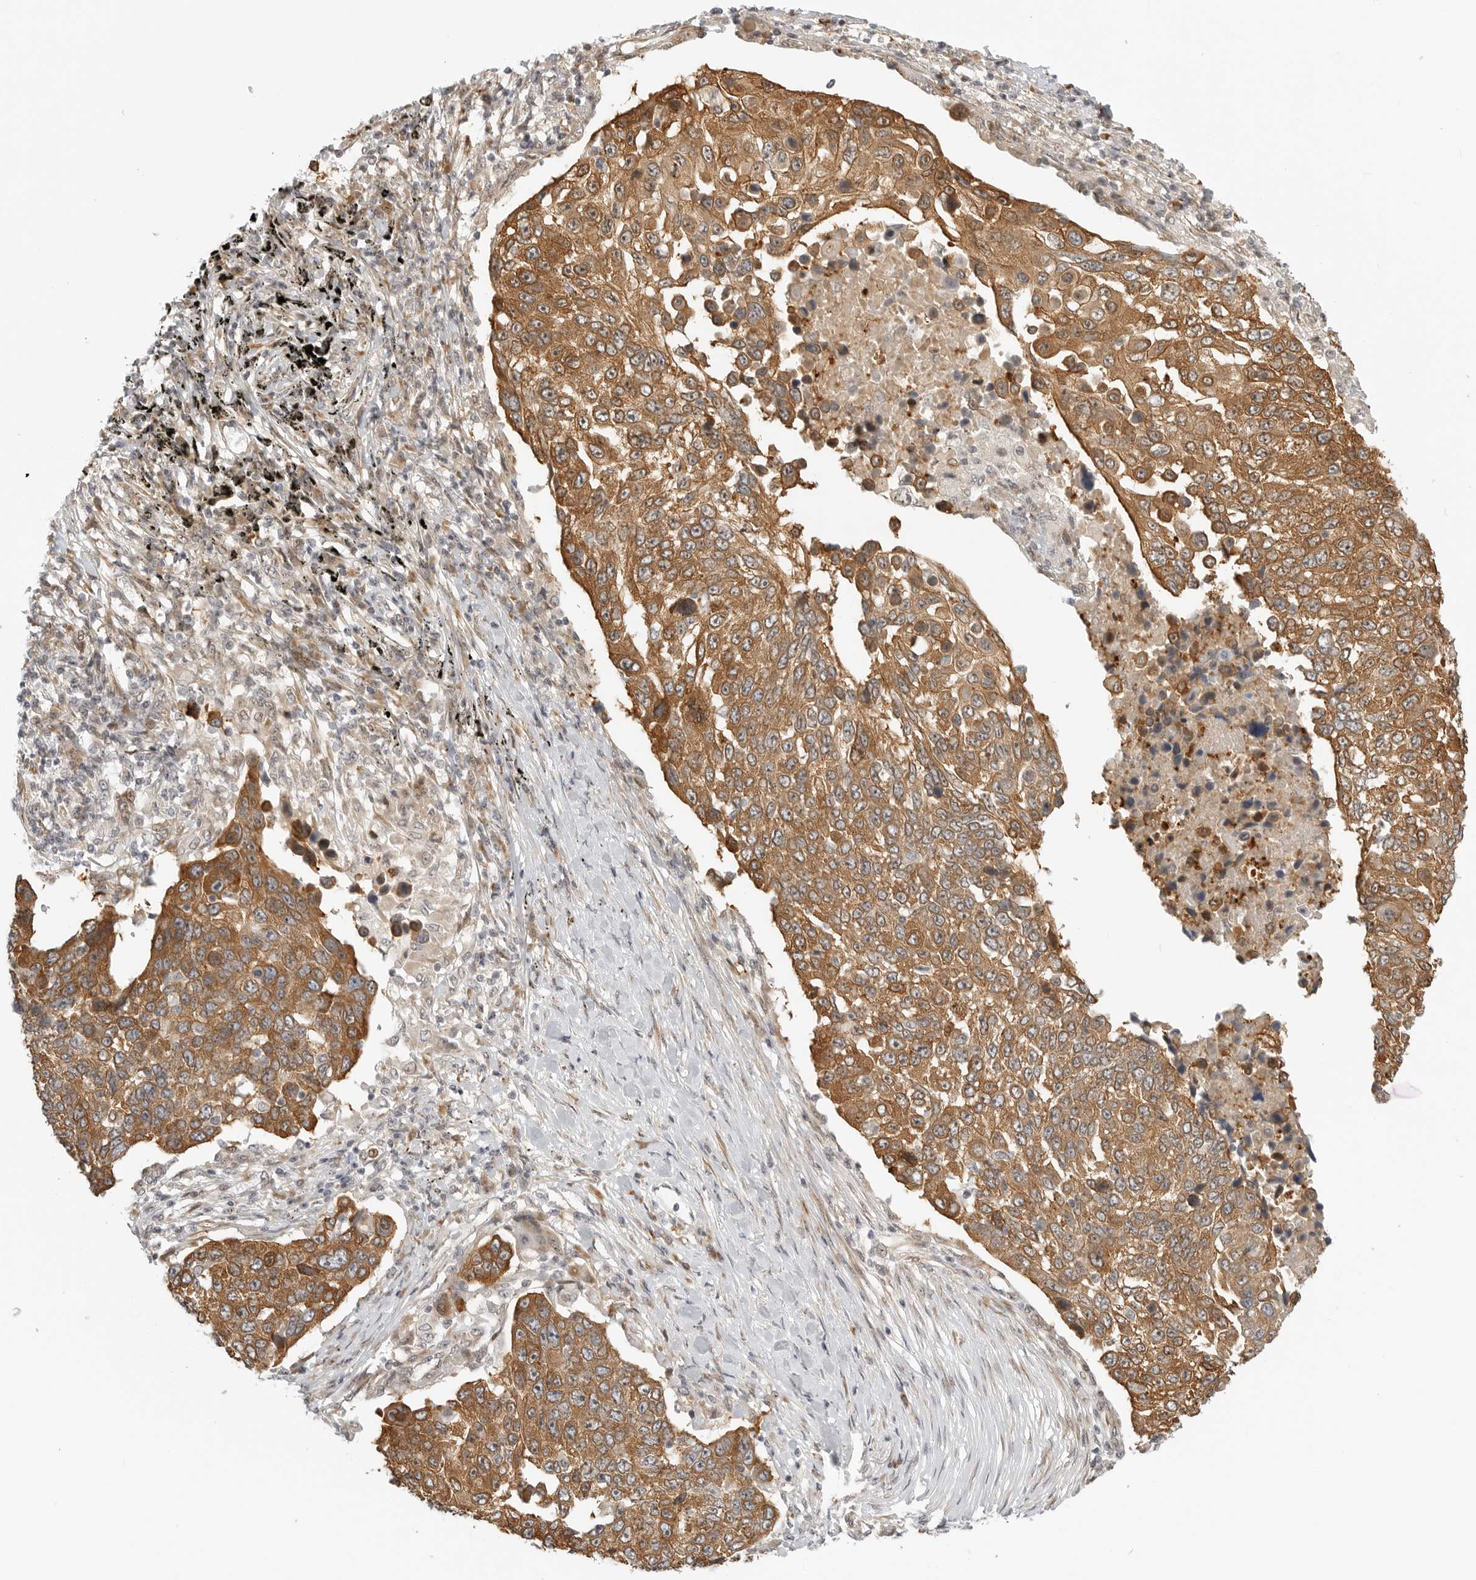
{"staining": {"intensity": "moderate", "quantity": ">75%", "location": "cytoplasmic/membranous"}, "tissue": "lung cancer", "cell_type": "Tumor cells", "image_type": "cancer", "snomed": [{"axis": "morphology", "description": "Squamous cell carcinoma, NOS"}, {"axis": "topography", "description": "Lung"}], "caption": "Immunohistochemistry (IHC) staining of lung squamous cell carcinoma, which reveals medium levels of moderate cytoplasmic/membranous expression in about >75% of tumor cells indicating moderate cytoplasmic/membranous protein staining. The staining was performed using DAB (3,3'-diaminobenzidine) (brown) for protein detection and nuclei were counterstained in hematoxylin (blue).", "gene": "DSCC1", "patient": {"sex": "male", "age": 66}}